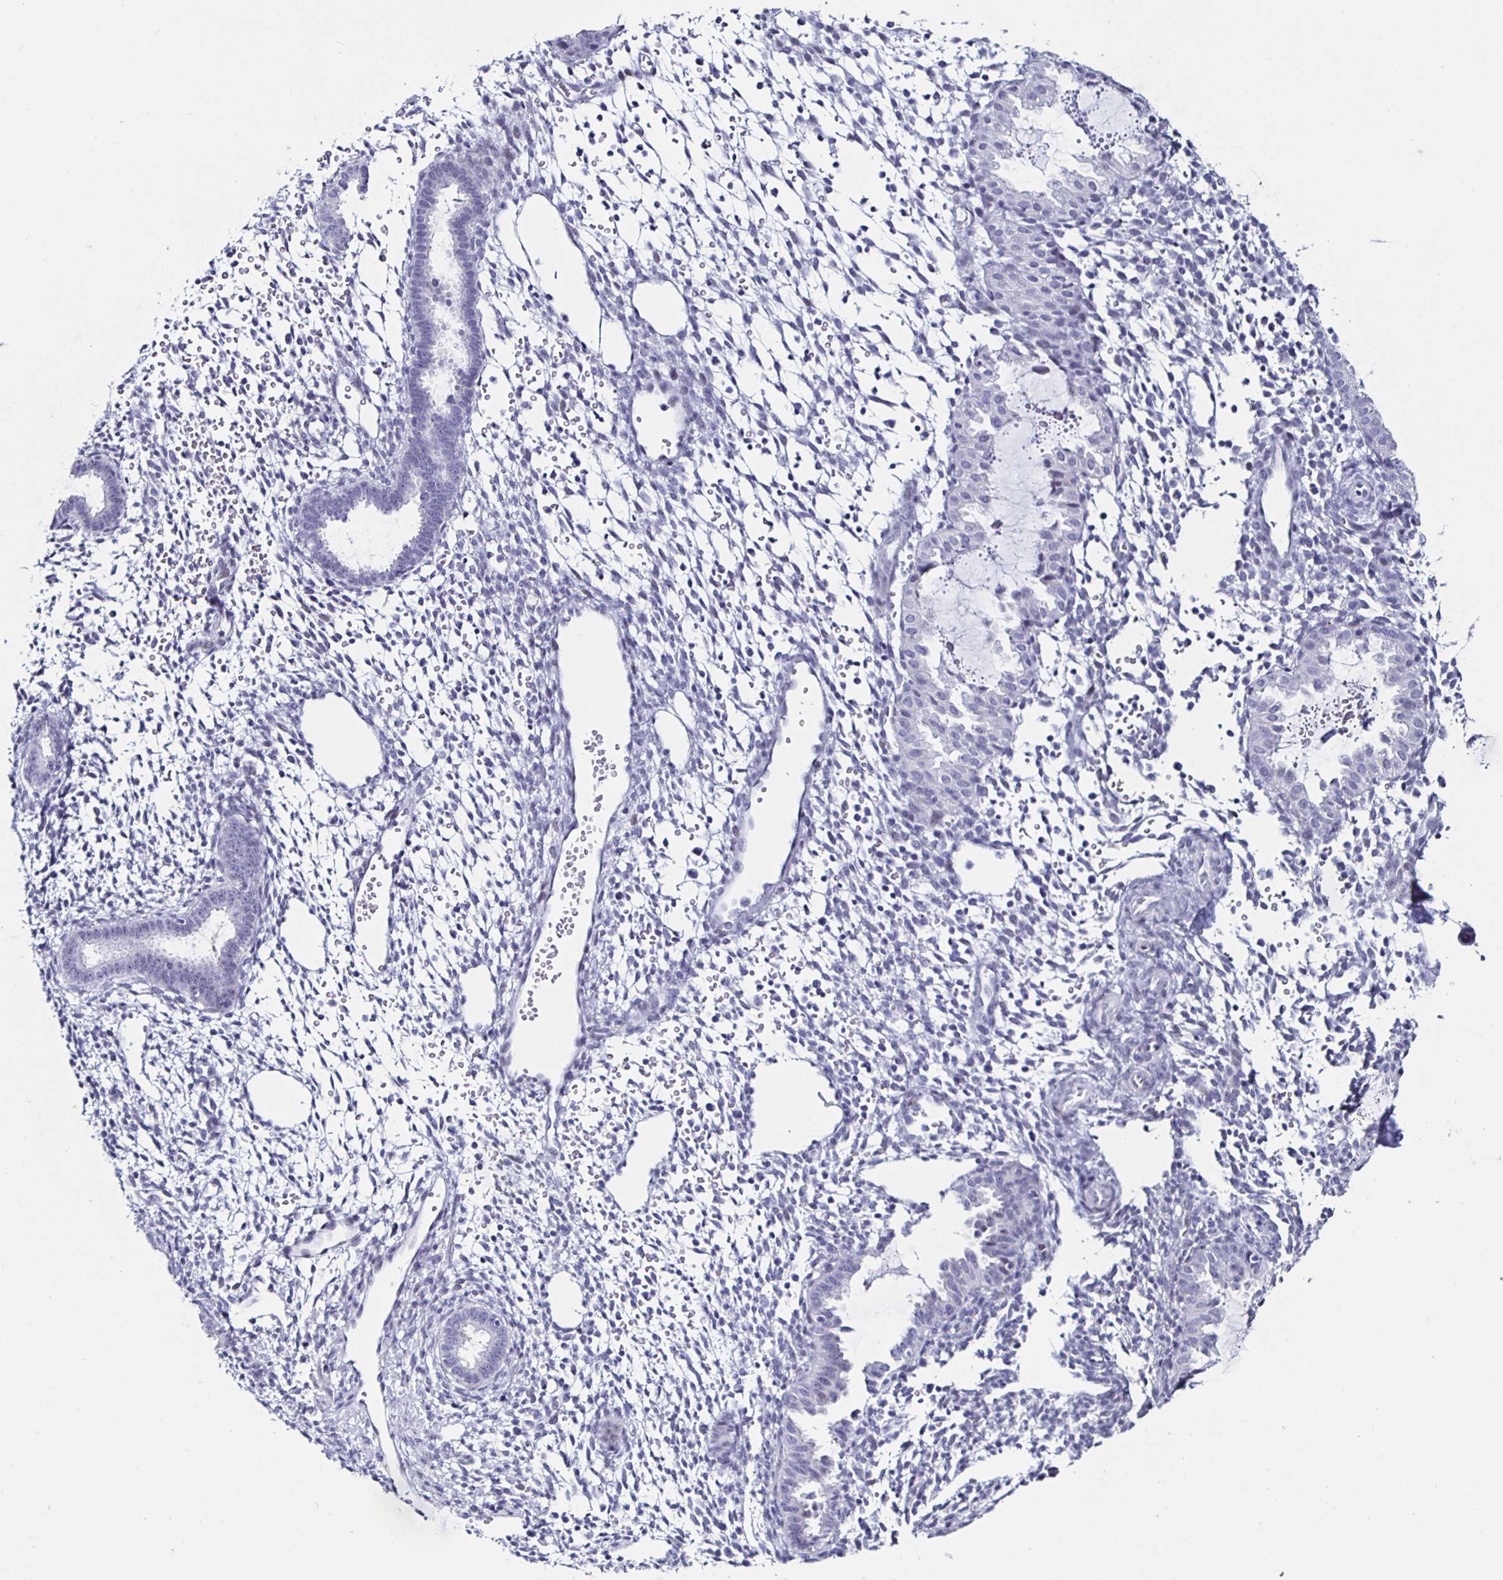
{"staining": {"intensity": "negative", "quantity": "none", "location": "none"}, "tissue": "endometrium", "cell_type": "Cells in endometrial stroma", "image_type": "normal", "snomed": [{"axis": "morphology", "description": "Normal tissue, NOS"}, {"axis": "topography", "description": "Endometrium"}], "caption": "Endometrium was stained to show a protein in brown. There is no significant staining in cells in endometrial stroma. (Stains: DAB immunohistochemistry with hematoxylin counter stain, Microscopy: brightfield microscopy at high magnification).", "gene": "KRT4", "patient": {"sex": "female", "age": 36}}